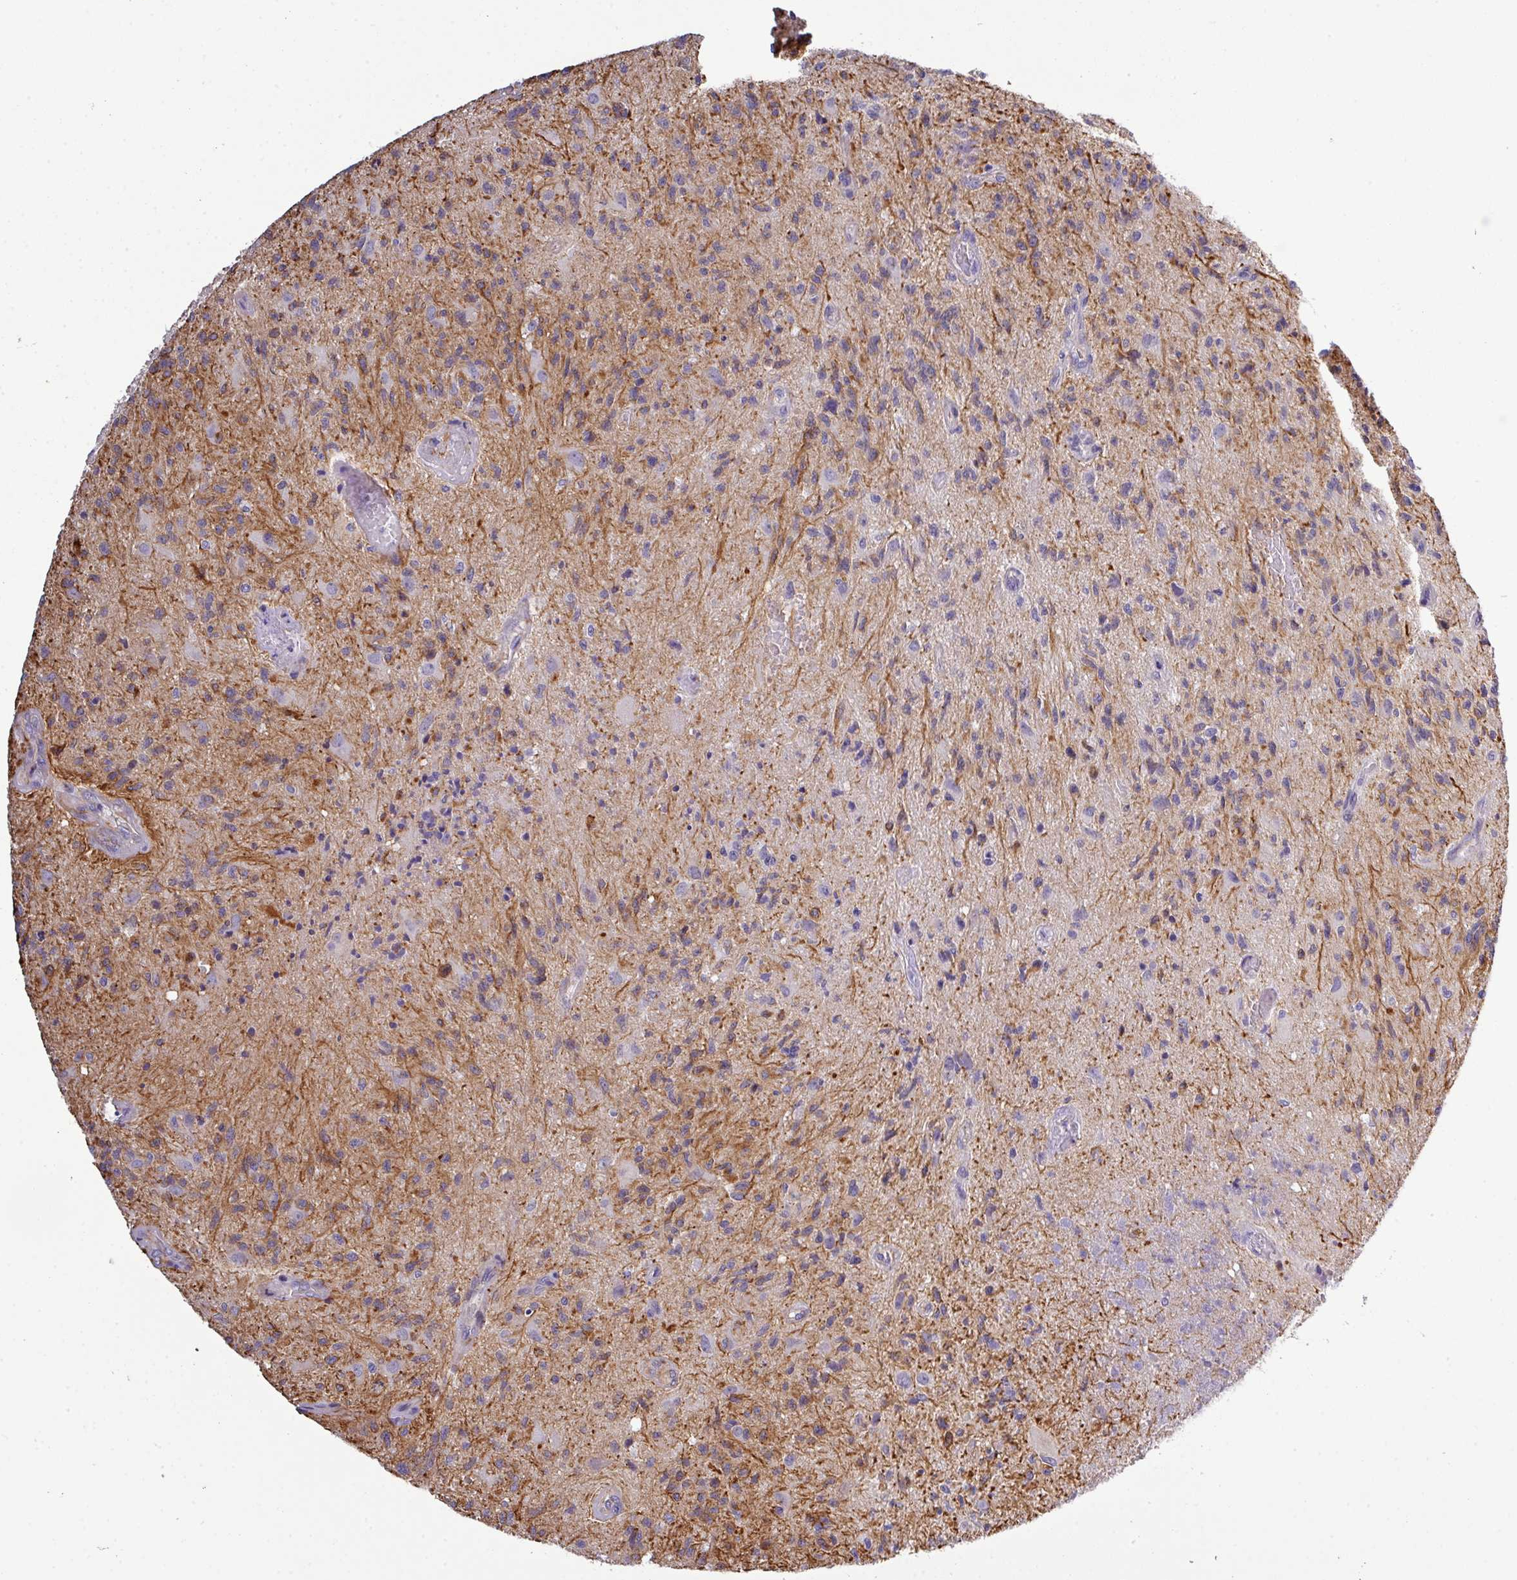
{"staining": {"intensity": "negative", "quantity": "none", "location": "none"}, "tissue": "glioma", "cell_type": "Tumor cells", "image_type": "cancer", "snomed": [{"axis": "morphology", "description": "Glioma, malignant, High grade"}, {"axis": "topography", "description": "Brain"}], "caption": "The photomicrograph reveals no staining of tumor cells in malignant glioma (high-grade).", "gene": "PARD6A", "patient": {"sex": "male", "age": 67}}